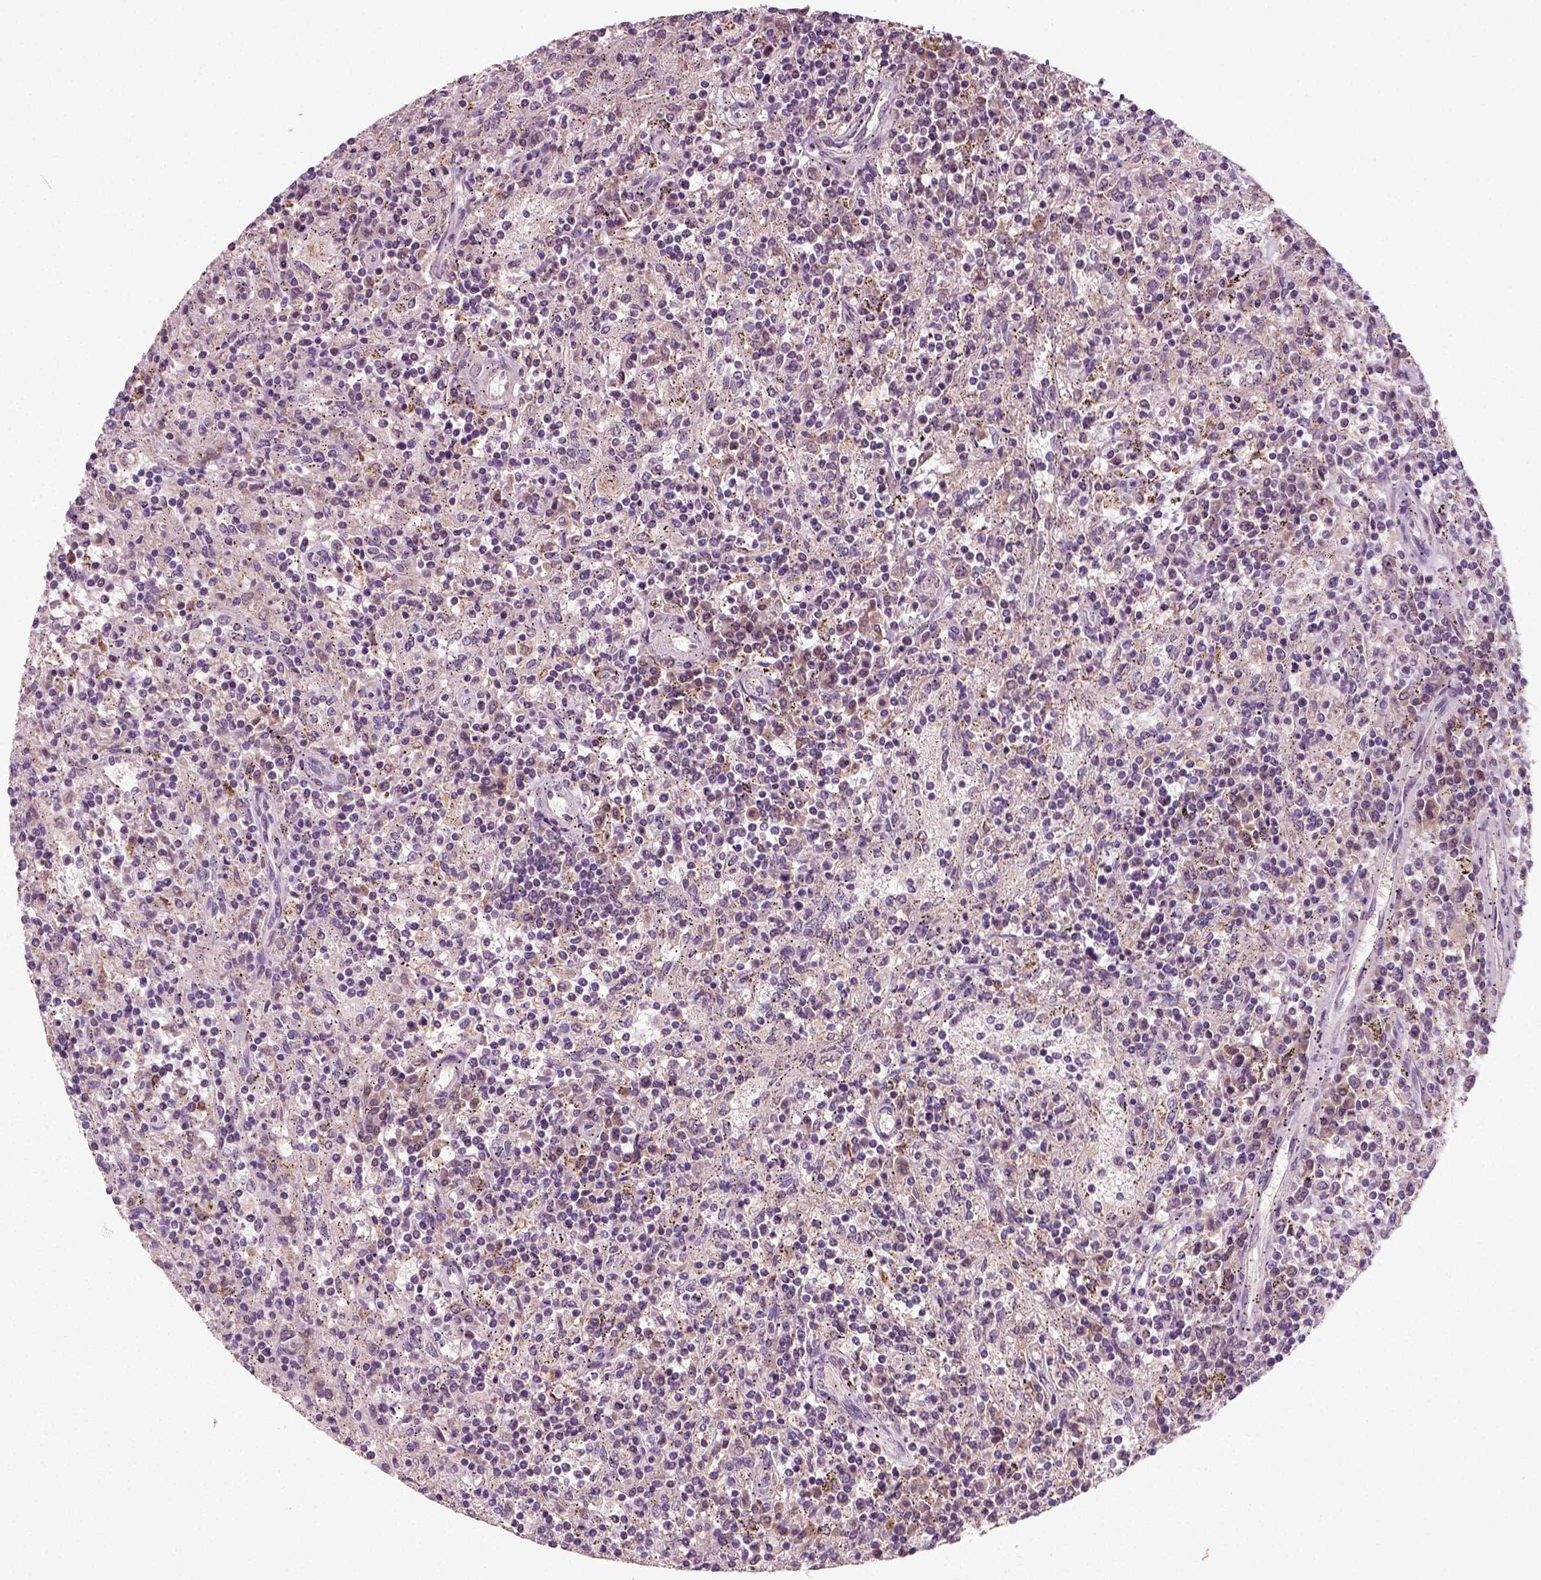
{"staining": {"intensity": "negative", "quantity": "none", "location": "none"}, "tissue": "lymphoma", "cell_type": "Tumor cells", "image_type": "cancer", "snomed": [{"axis": "morphology", "description": "Malignant lymphoma, non-Hodgkin's type, Low grade"}, {"axis": "topography", "description": "Spleen"}], "caption": "Immunohistochemistry (IHC) micrograph of human malignant lymphoma, non-Hodgkin's type (low-grade) stained for a protein (brown), which displays no staining in tumor cells.", "gene": "RND2", "patient": {"sex": "male", "age": 62}}